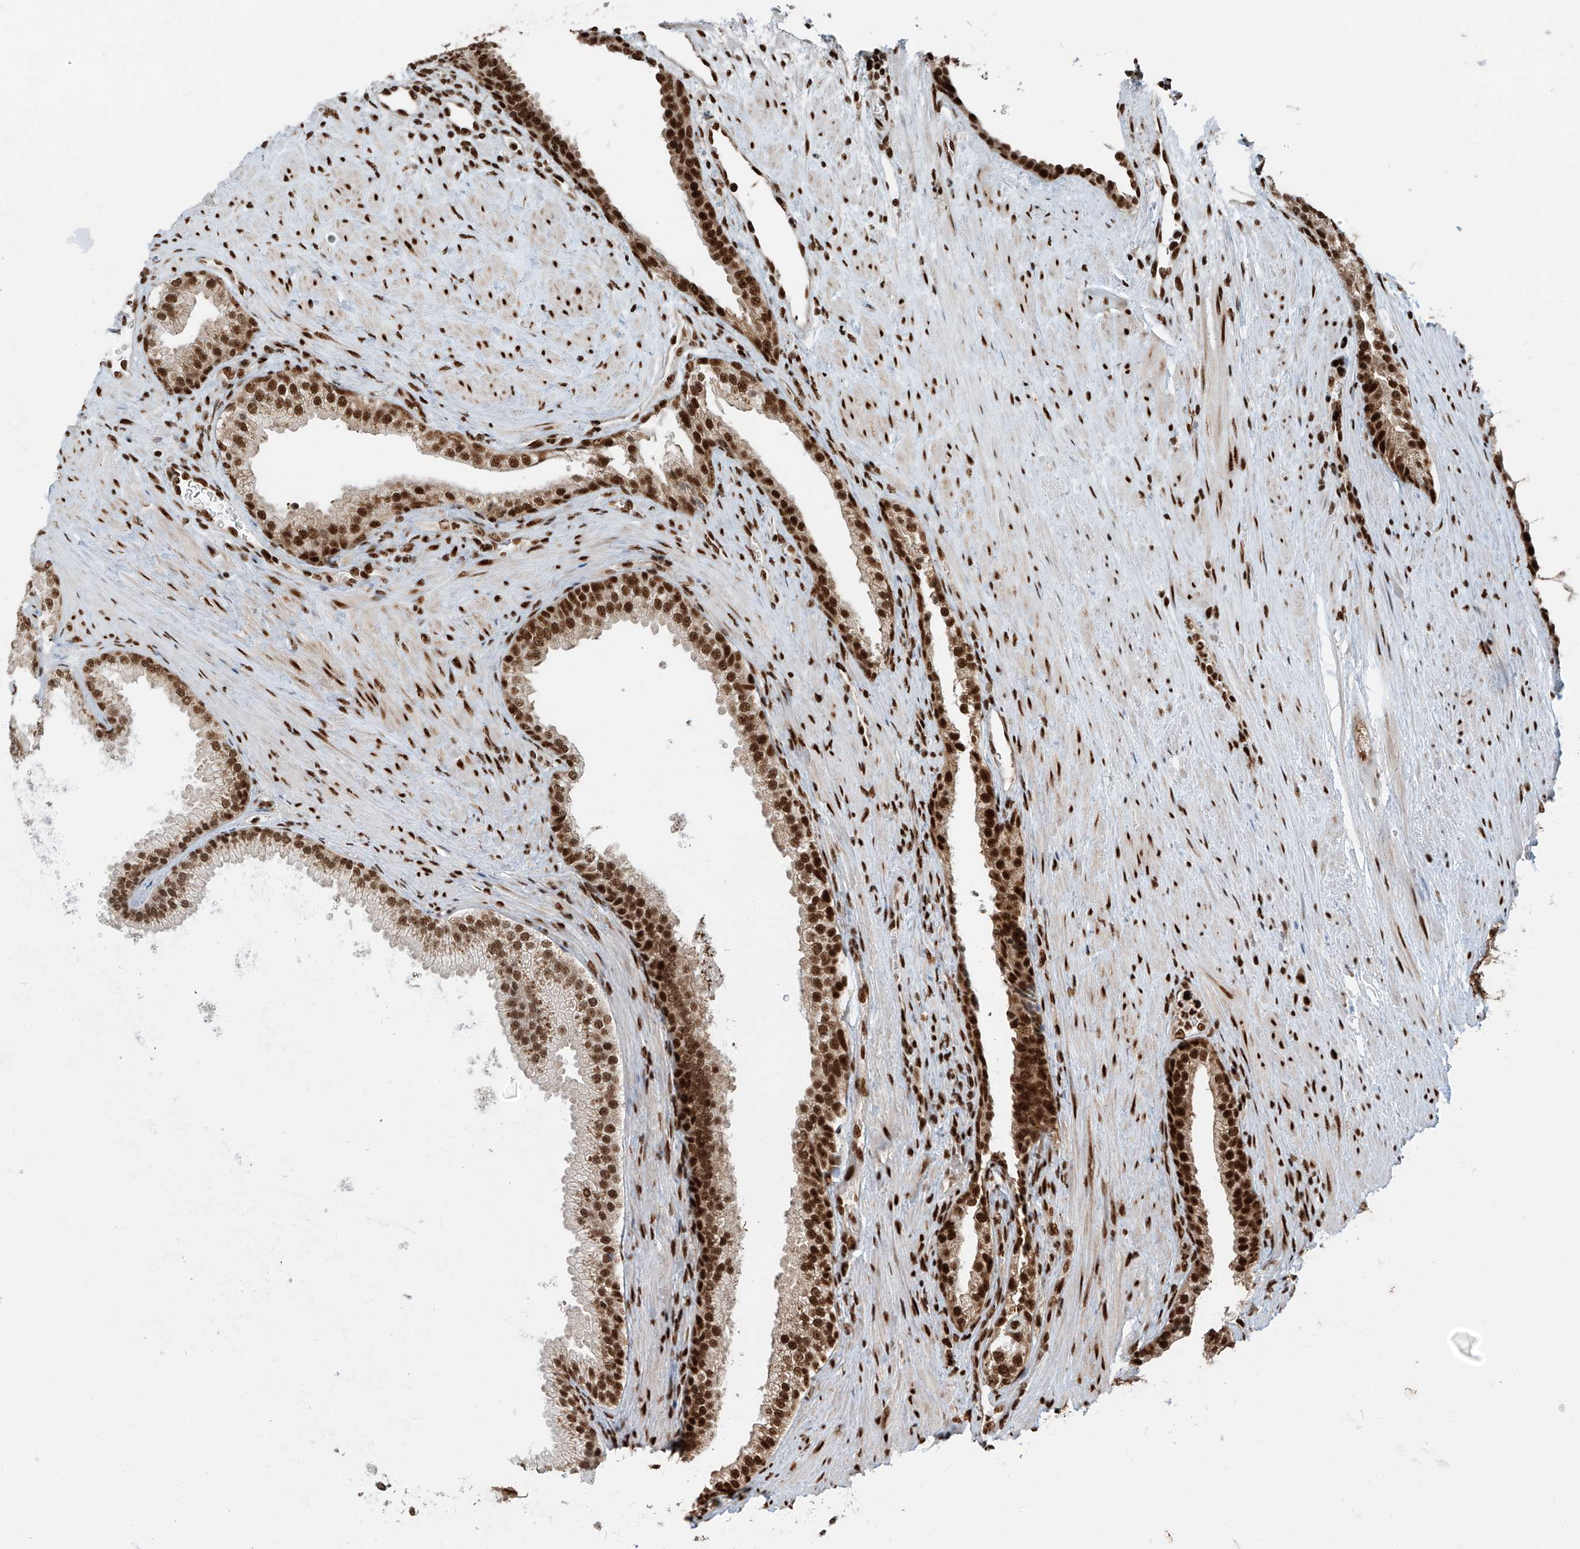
{"staining": {"intensity": "strong", "quantity": ">75%", "location": "nuclear"}, "tissue": "prostate", "cell_type": "Glandular cells", "image_type": "normal", "snomed": [{"axis": "morphology", "description": "Normal tissue, NOS"}, {"axis": "topography", "description": "Prostate"}], "caption": "Prostate stained for a protein (brown) shows strong nuclear positive staining in approximately >75% of glandular cells.", "gene": "FAM193B", "patient": {"sex": "male", "age": 76}}